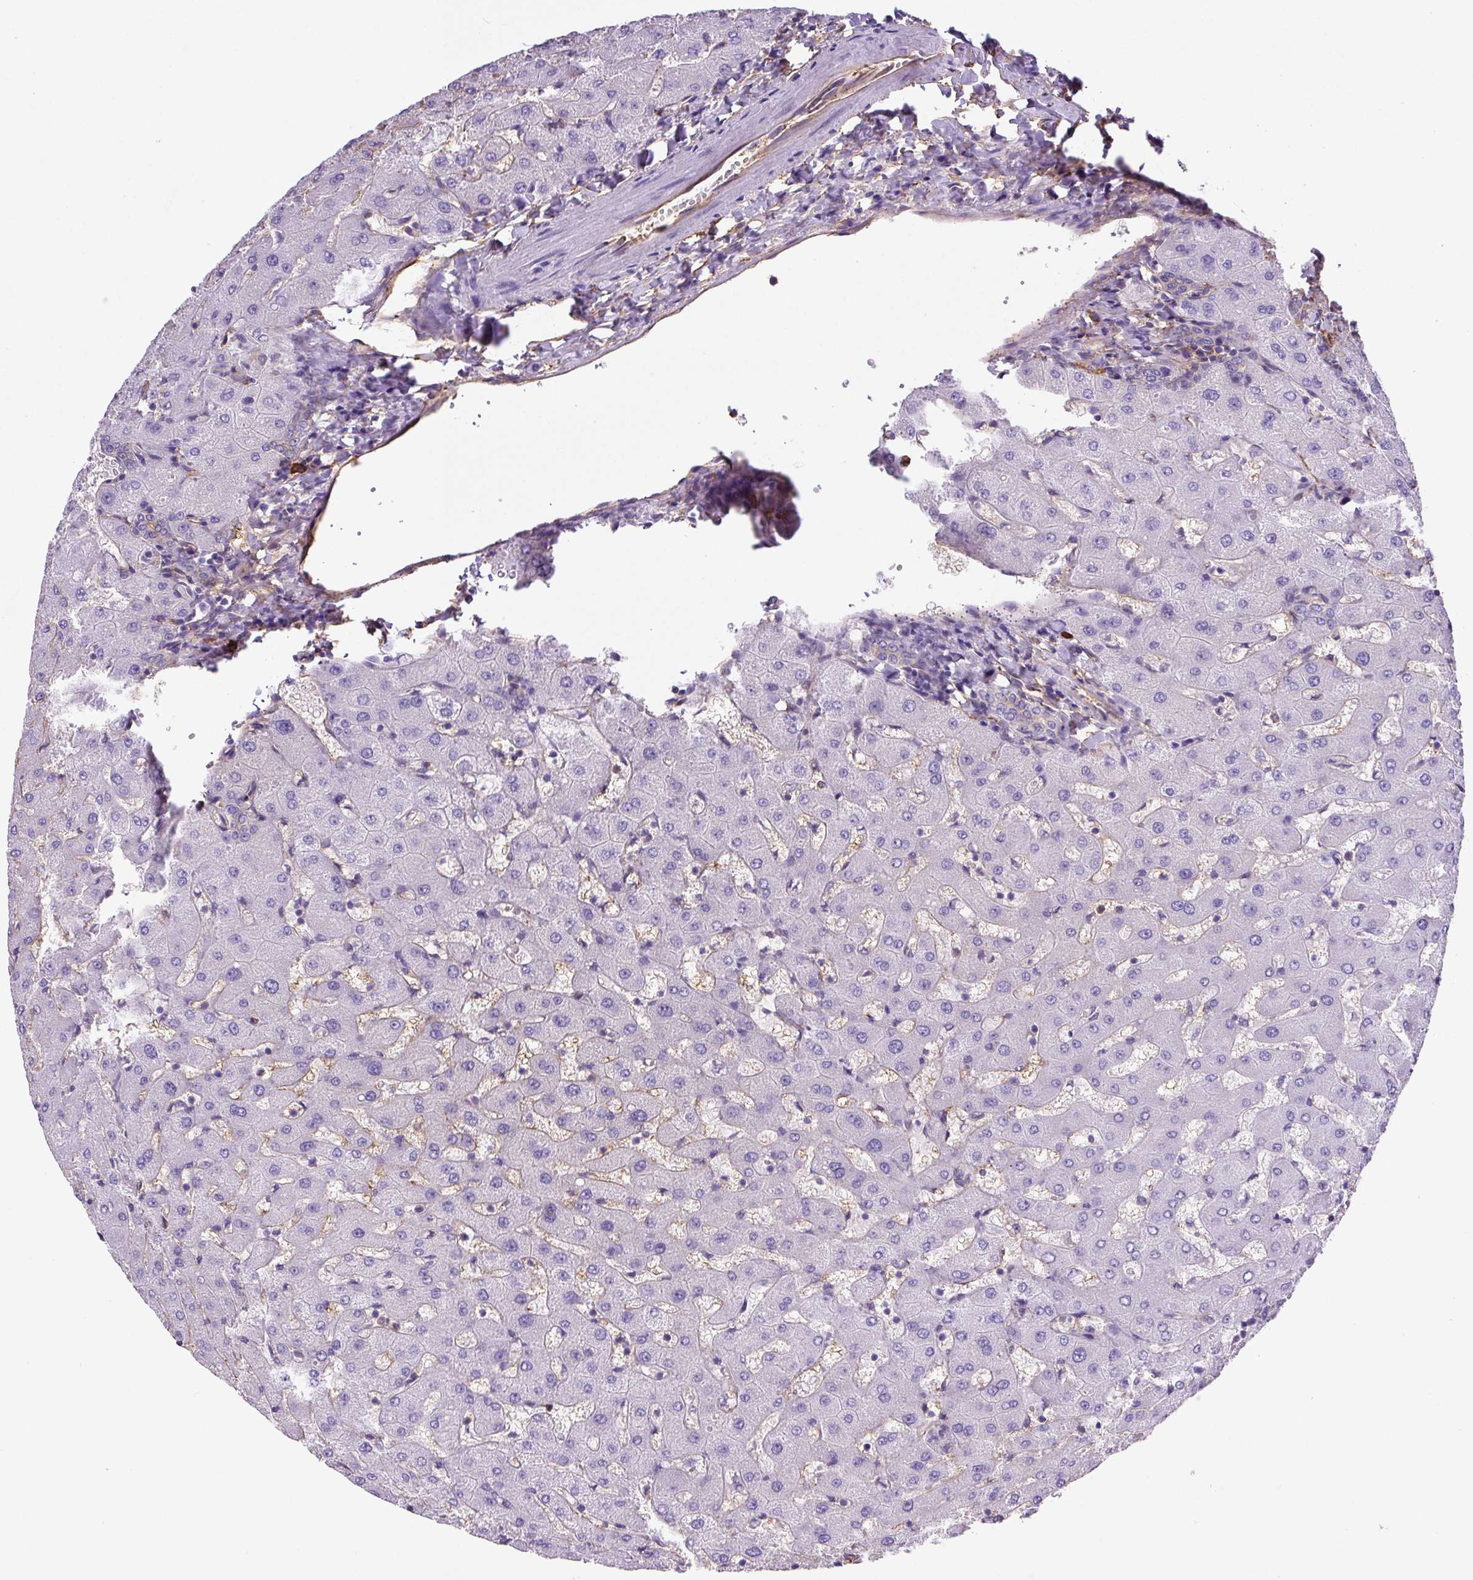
{"staining": {"intensity": "negative", "quantity": "none", "location": "none"}, "tissue": "liver", "cell_type": "Cholangiocytes", "image_type": "normal", "snomed": [{"axis": "morphology", "description": "Normal tissue, NOS"}, {"axis": "topography", "description": "Liver"}], "caption": "Immunohistochemistry photomicrograph of unremarkable liver: liver stained with DAB exhibits no significant protein staining in cholangiocytes. Nuclei are stained in blue.", "gene": "MAGEB5", "patient": {"sex": "female", "age": 63}}